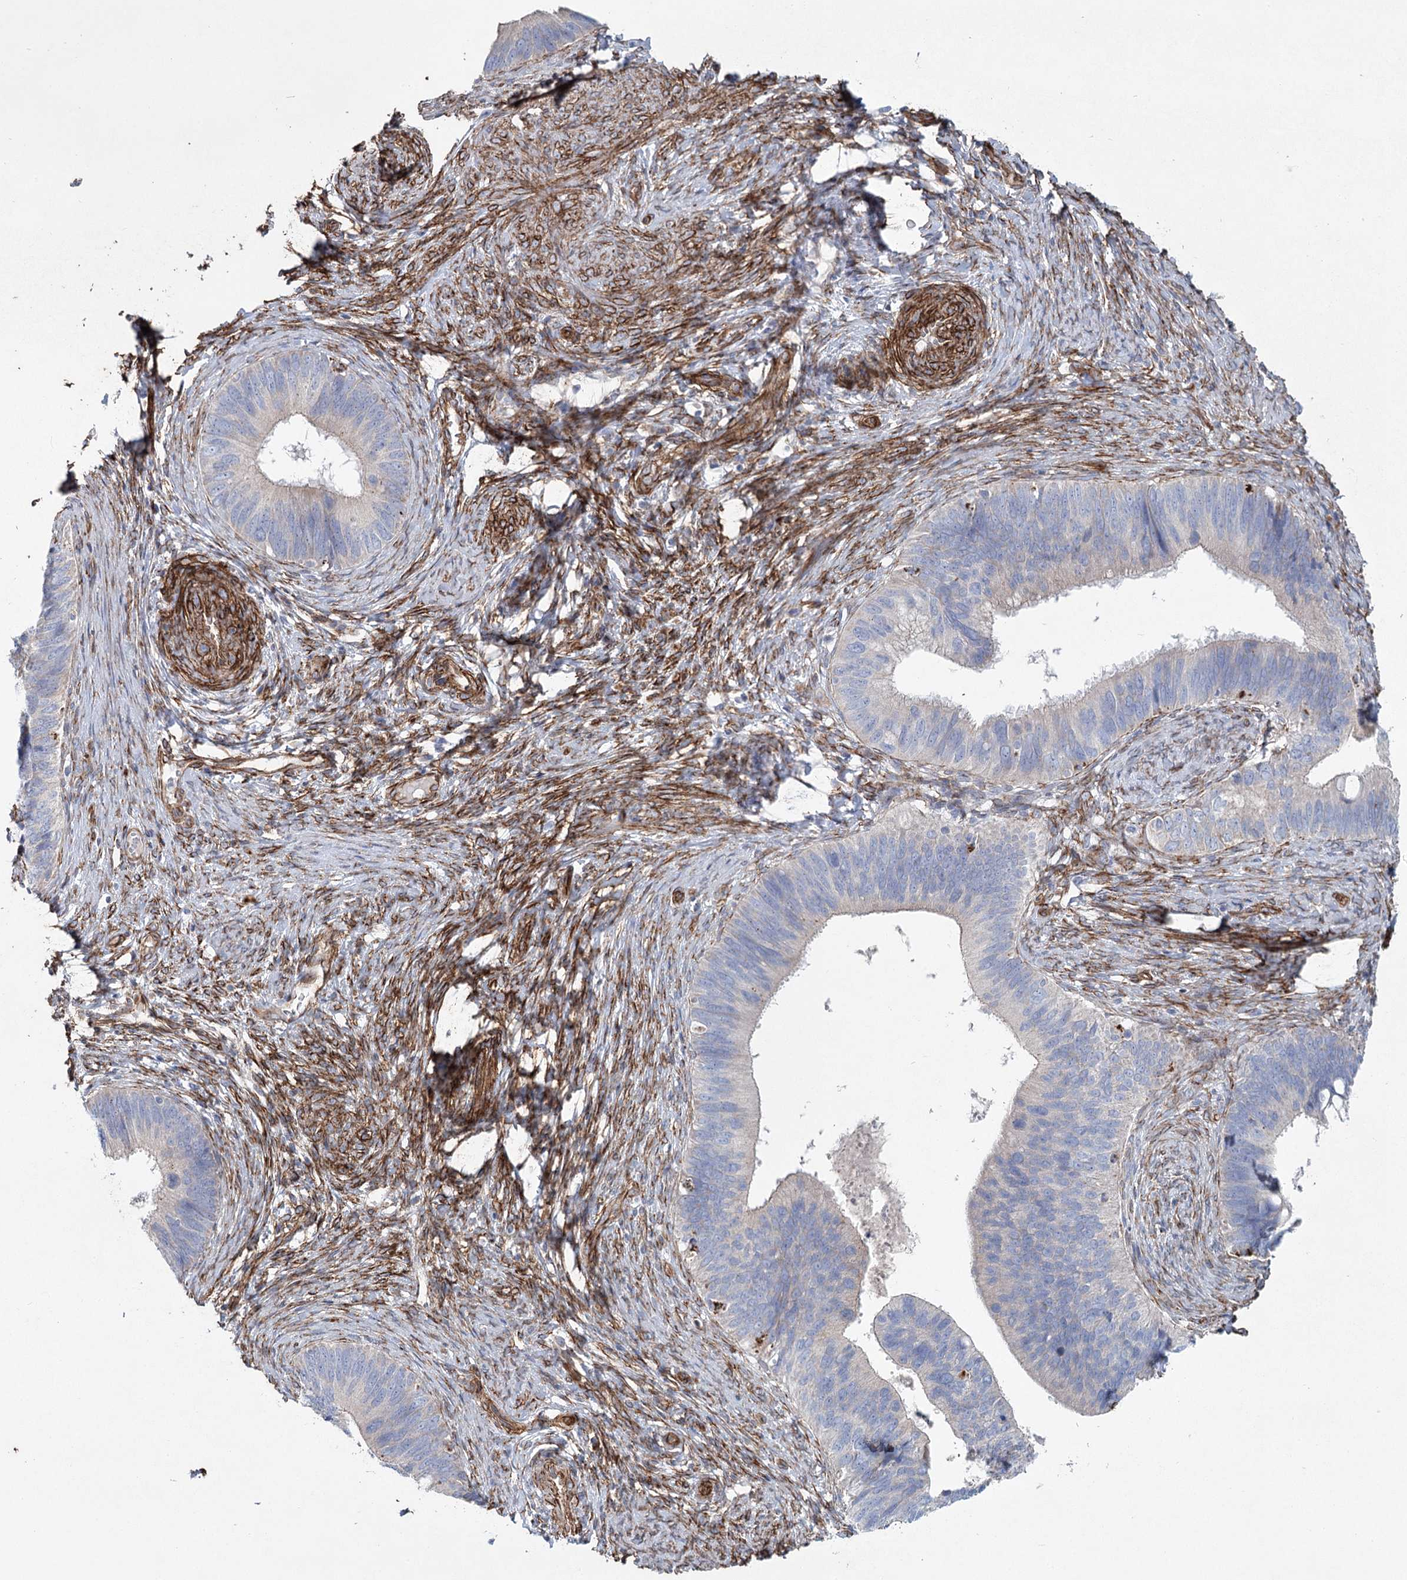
{"staining": {"intensity": "negative", "quantity": "none", "location": "none"}, "tissue": "cervical cancer", "cell_type": "Tumor cells", "image_type": "cancer", "snomed": [{"axis": "morphology", "description": "Adenocarcinoma, NOS"}, {"axis": "topography", "description": "Cervix"}], "caption": "DAB (3,3'-diaminobenzidine) immunohistochemical staining of human cervical adenocarcinoma reveals no significant expression in tumor cells. Brightfield microscopy of IHC stained with DAB (brown) and hematoxylin (blue), captured at high magnification.", "gene": "TMEM164", "patient": {"sex": "female", "age": 42}}